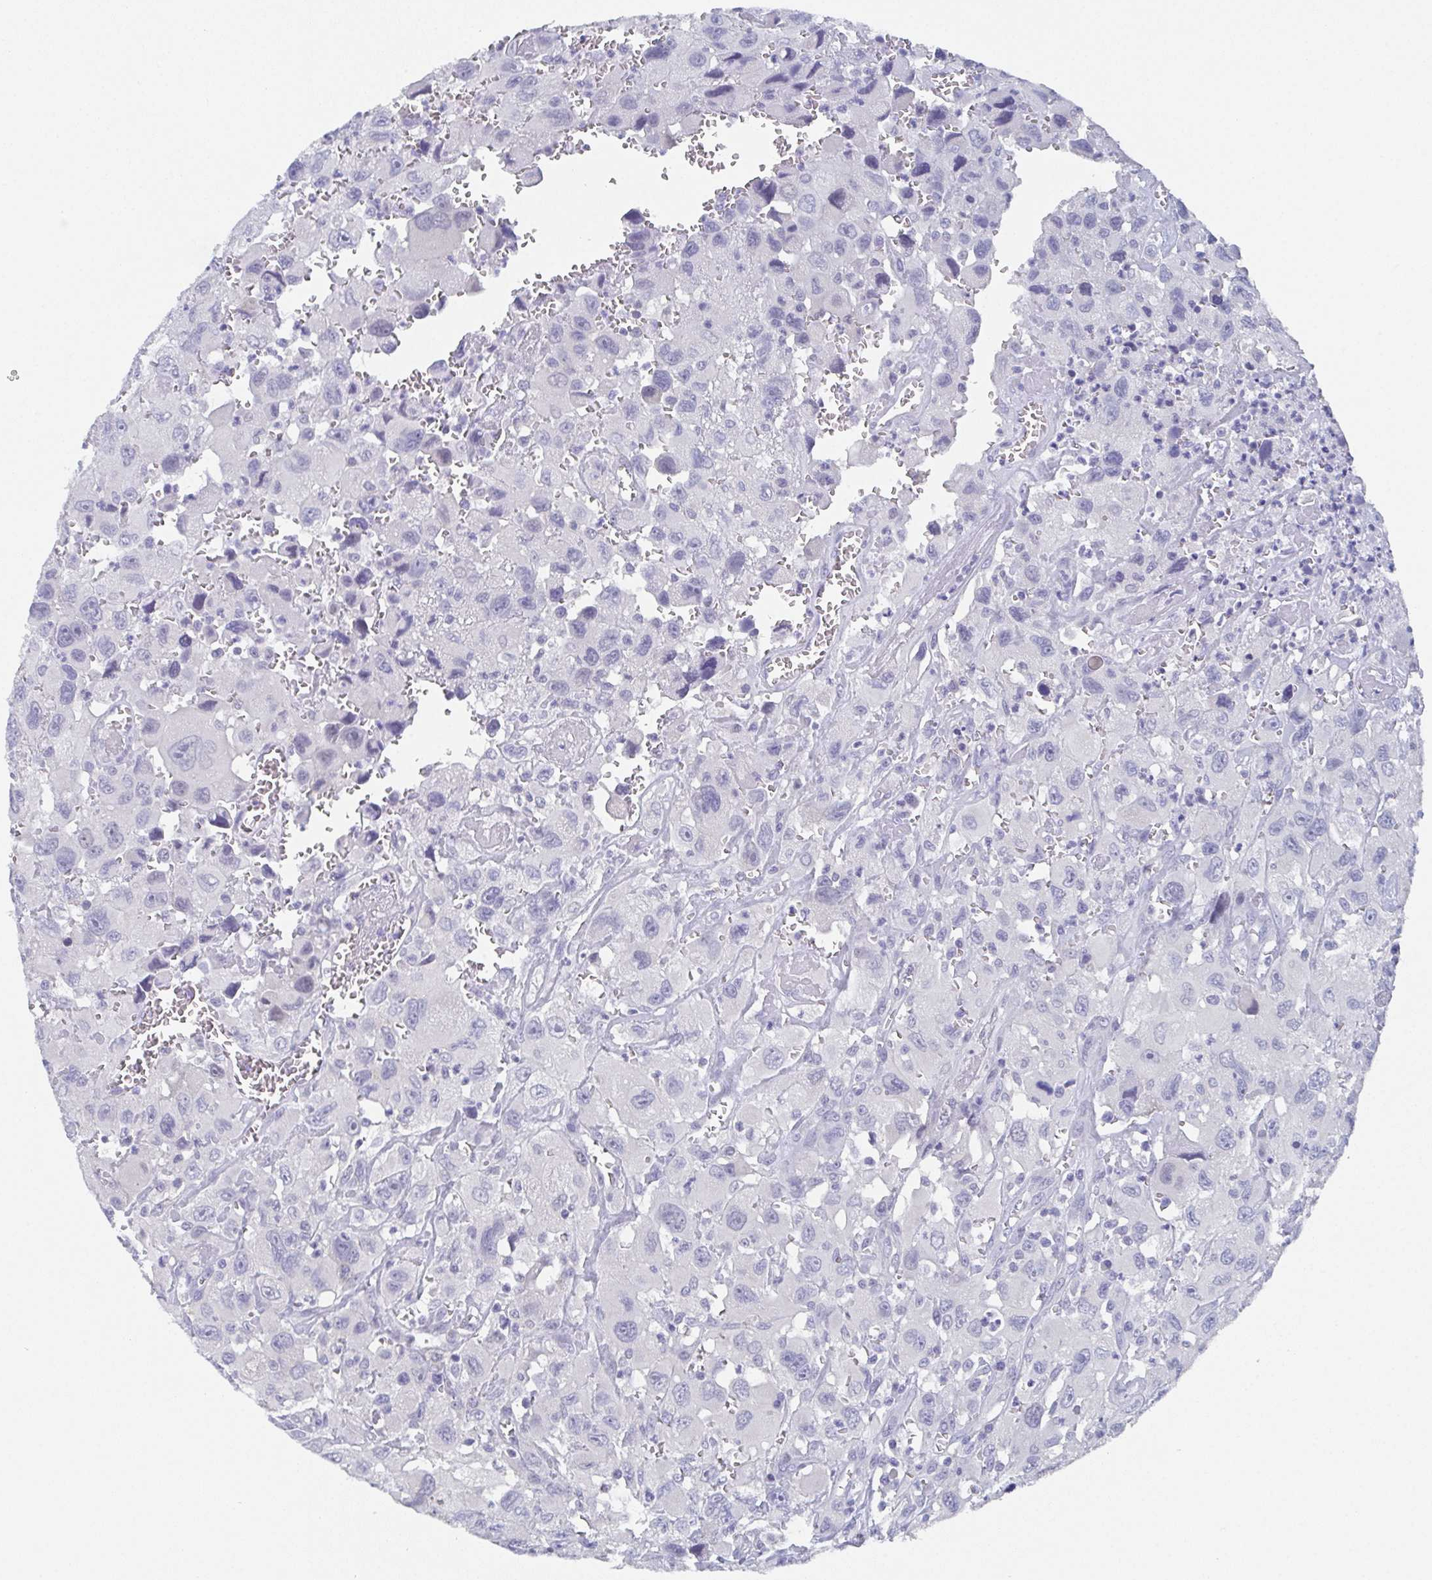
{"staining": {"intensity": "negative", "quantity": "none", "location": "none"}, "tissue": "head and neck cancer", "cell_type": "Tumor cells", "image_type": "cancer", "snomed": [{"axis": "morphology", "description": "Squamous cell carcinoma, NOS"}, {"axis": "morphology", "description": "Squamous cell carcinoma, metastatic, NOS"}, {"axis": "topography", "description": "Oral tissue"}, {"axis": "topography", "description": "Head-Neck"}], "caption": "Immunohistochemical staining of human metastatic squamous cell carcinoma (head and neck) shows no significant expression in tumor cells. (Brightfield microscopy of DAB immunohistochemistry at high magnification).", "gene": "DYDC2", "patient": {"sex": "female", "age": 85}}